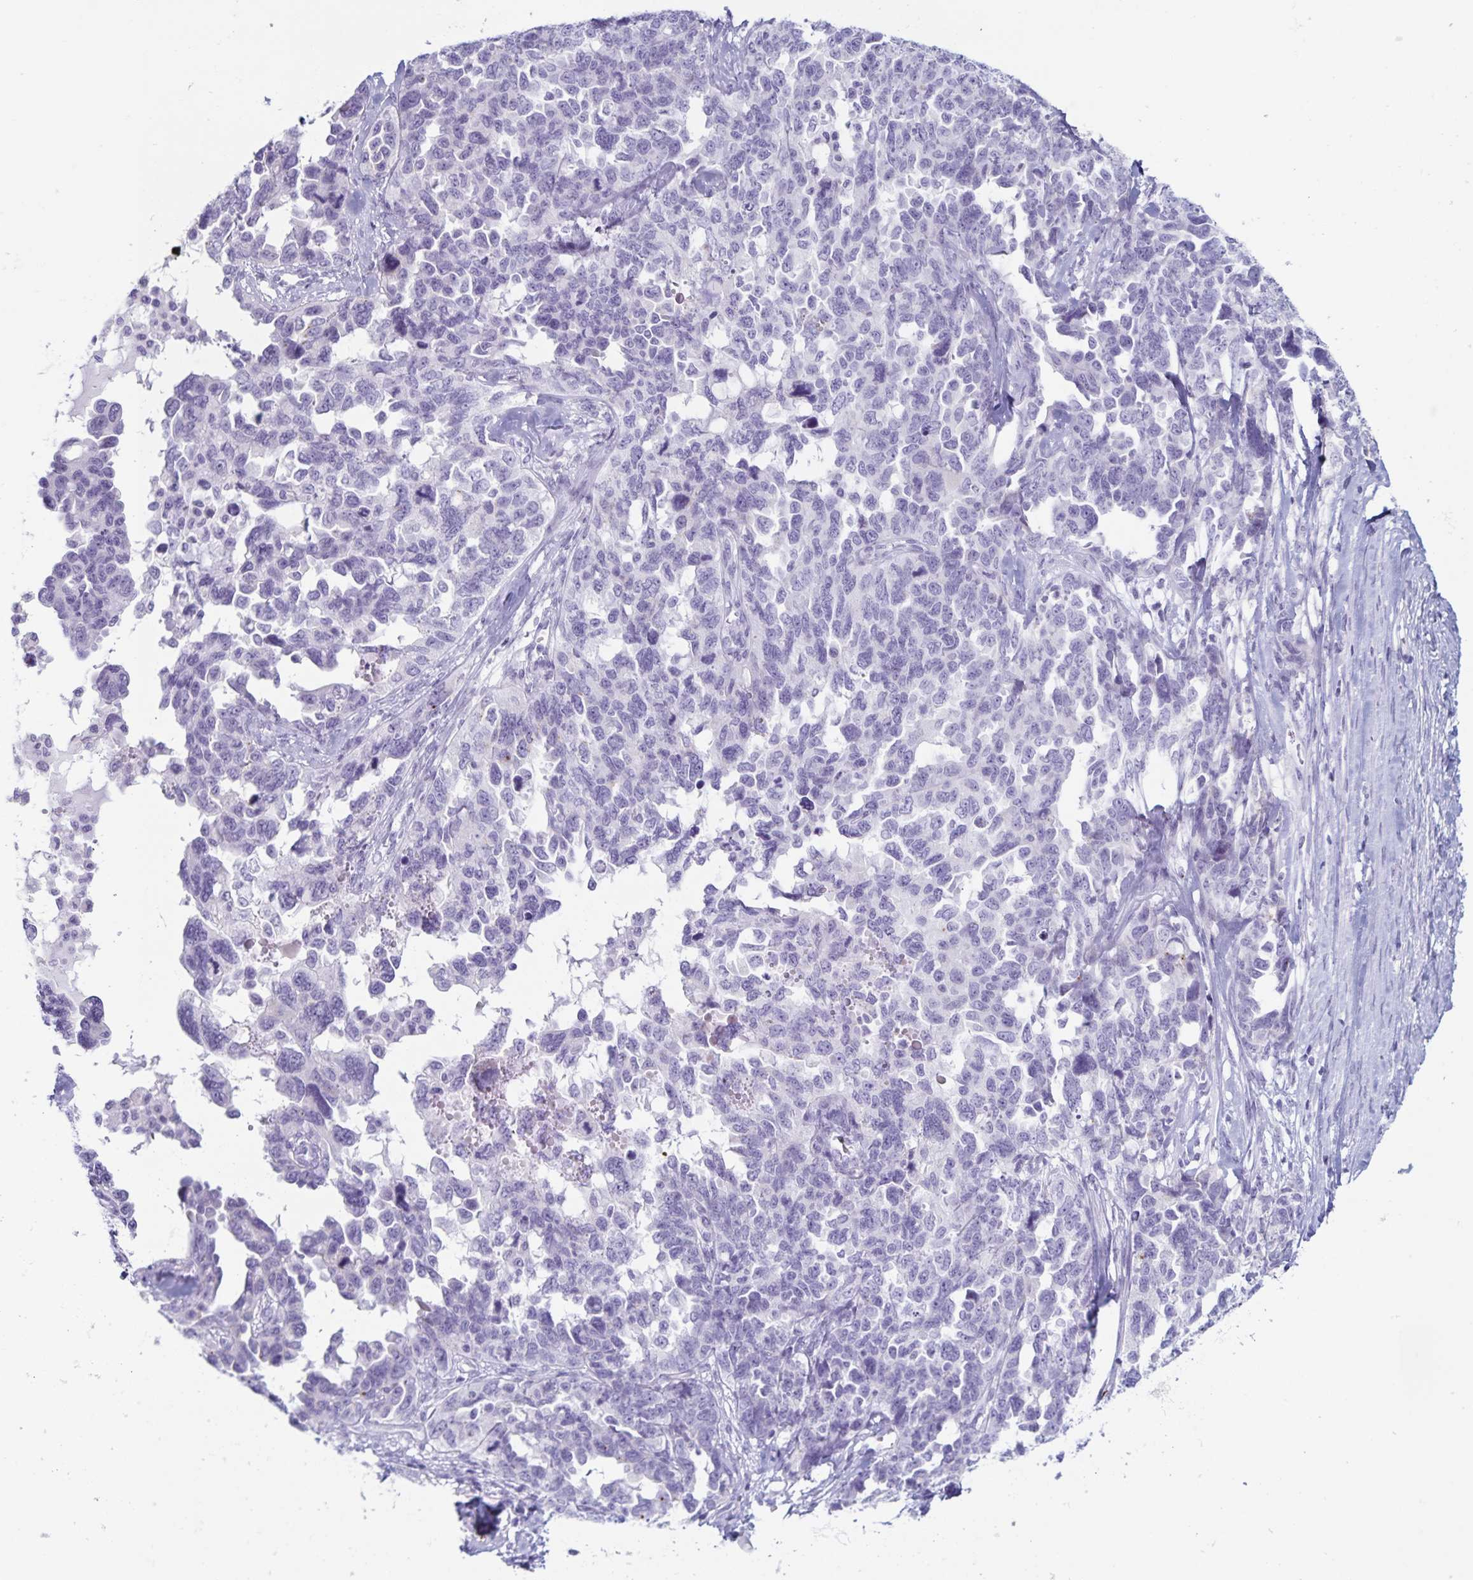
{"staining": {"intensity": "negative", "quantity": "none", "location": "none"}, "tissue": "ovarian cancer", "cell_type": "Tumor cells", "image_type": "cancer", "snomed": [{"axis": "morphology", "description": "Cystadenocarcinoma, serous, NOS"}, {"axis": "topography", "description": "Ovary"}], "caption": "The image demonstrates no significant expression in tumor cells of ovarian serous cystadenocarcinoma.", "gene": "GNLY", "patient": {"sex": "female", "age": 69}}